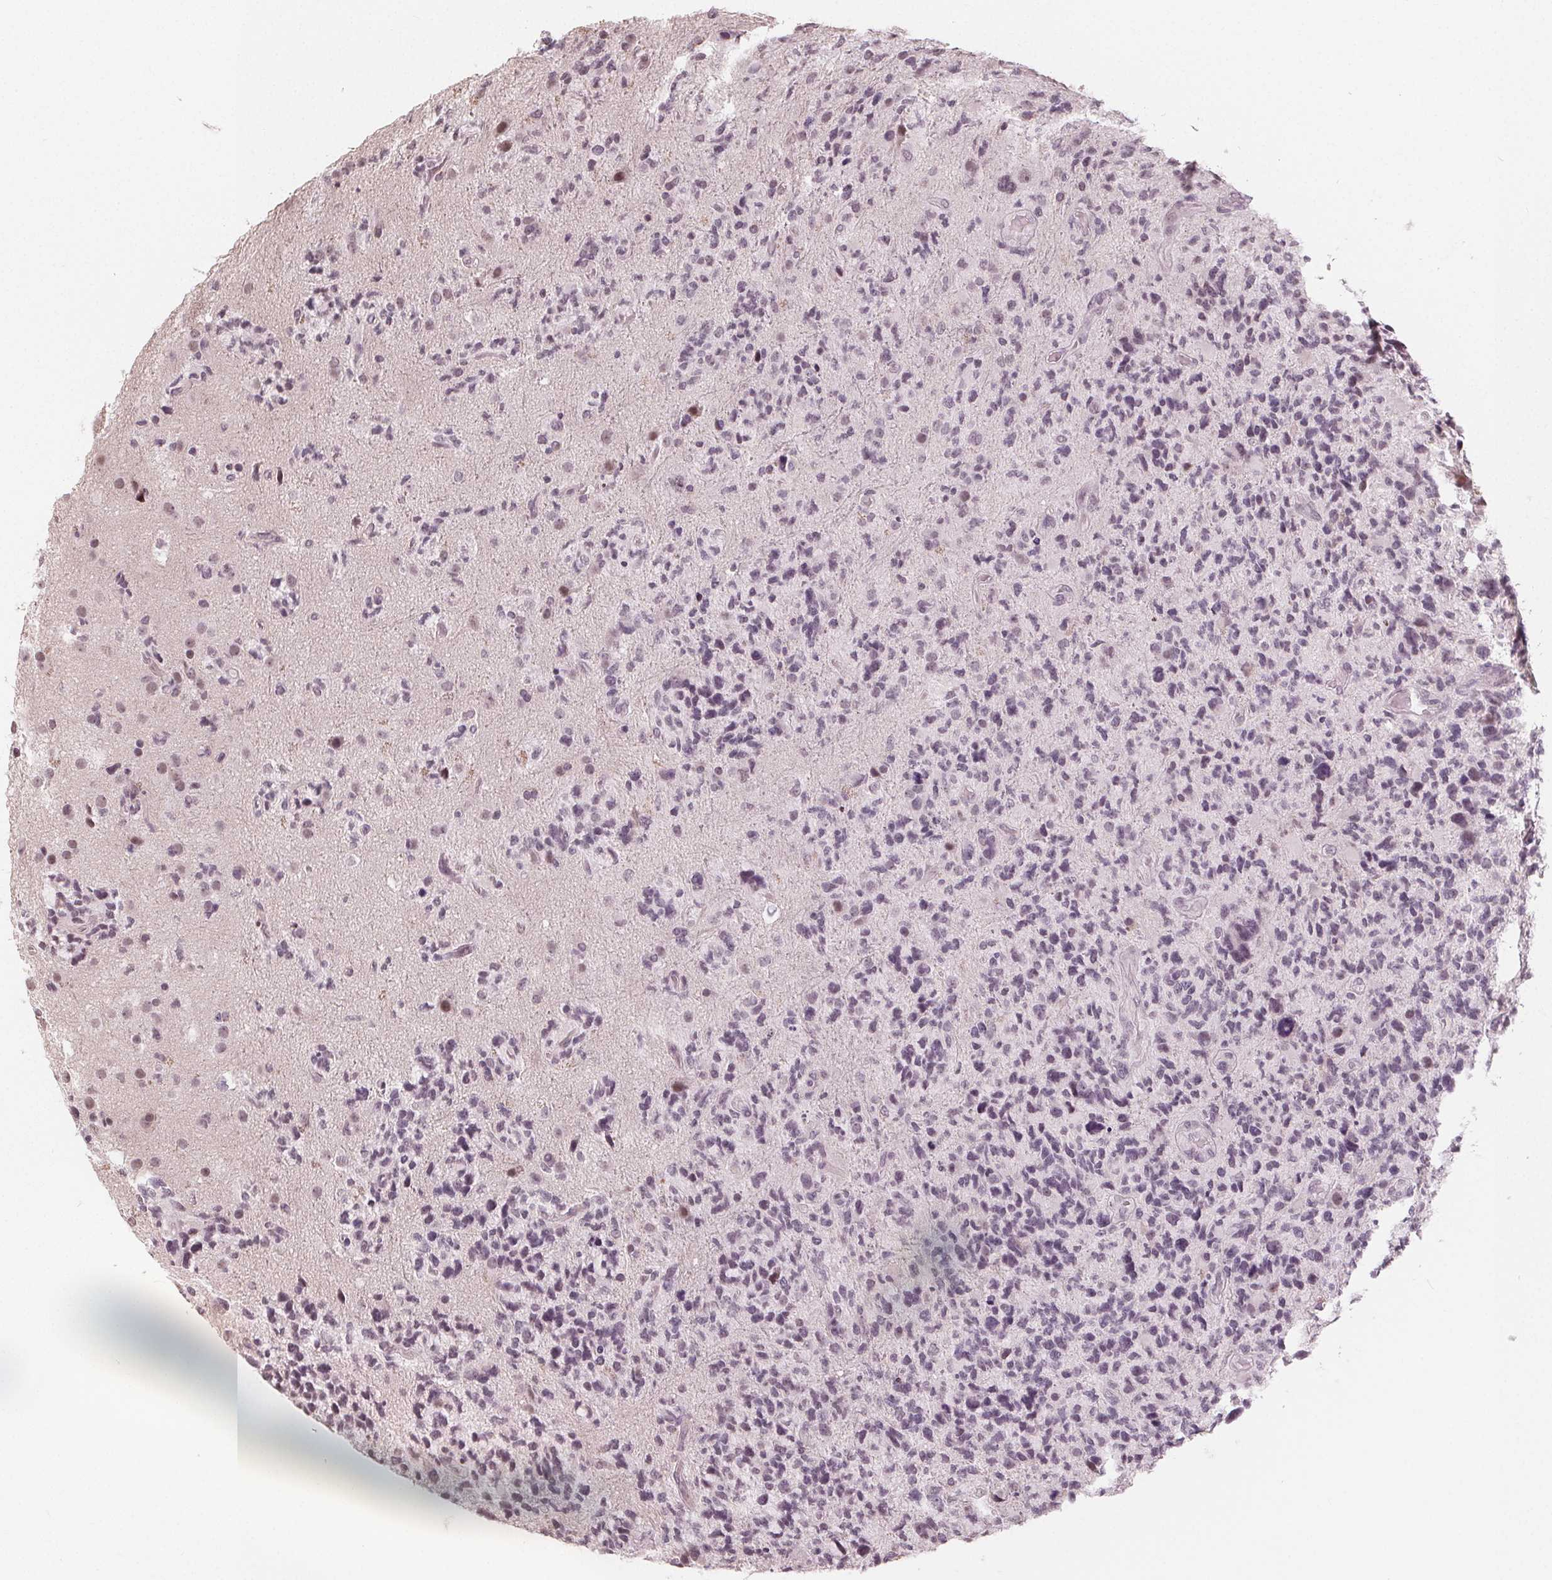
{"staining": {"intensity": "weak", "quantity": "<25%", "location": "nuclear"}, "tissue": "glioma", "cell_type": "Tumor cells", "image_type": "cancer", "snomed": [{"axis": "morphology", "description": "Glioma, malignant, High grade"}, {"axis": "topography", "description": "Brain"}], "caption": "There is no significant positivity in tumor cells of glioma.", "gene": "NUP210L", "patient": {"sex": "female", "age": 71}}